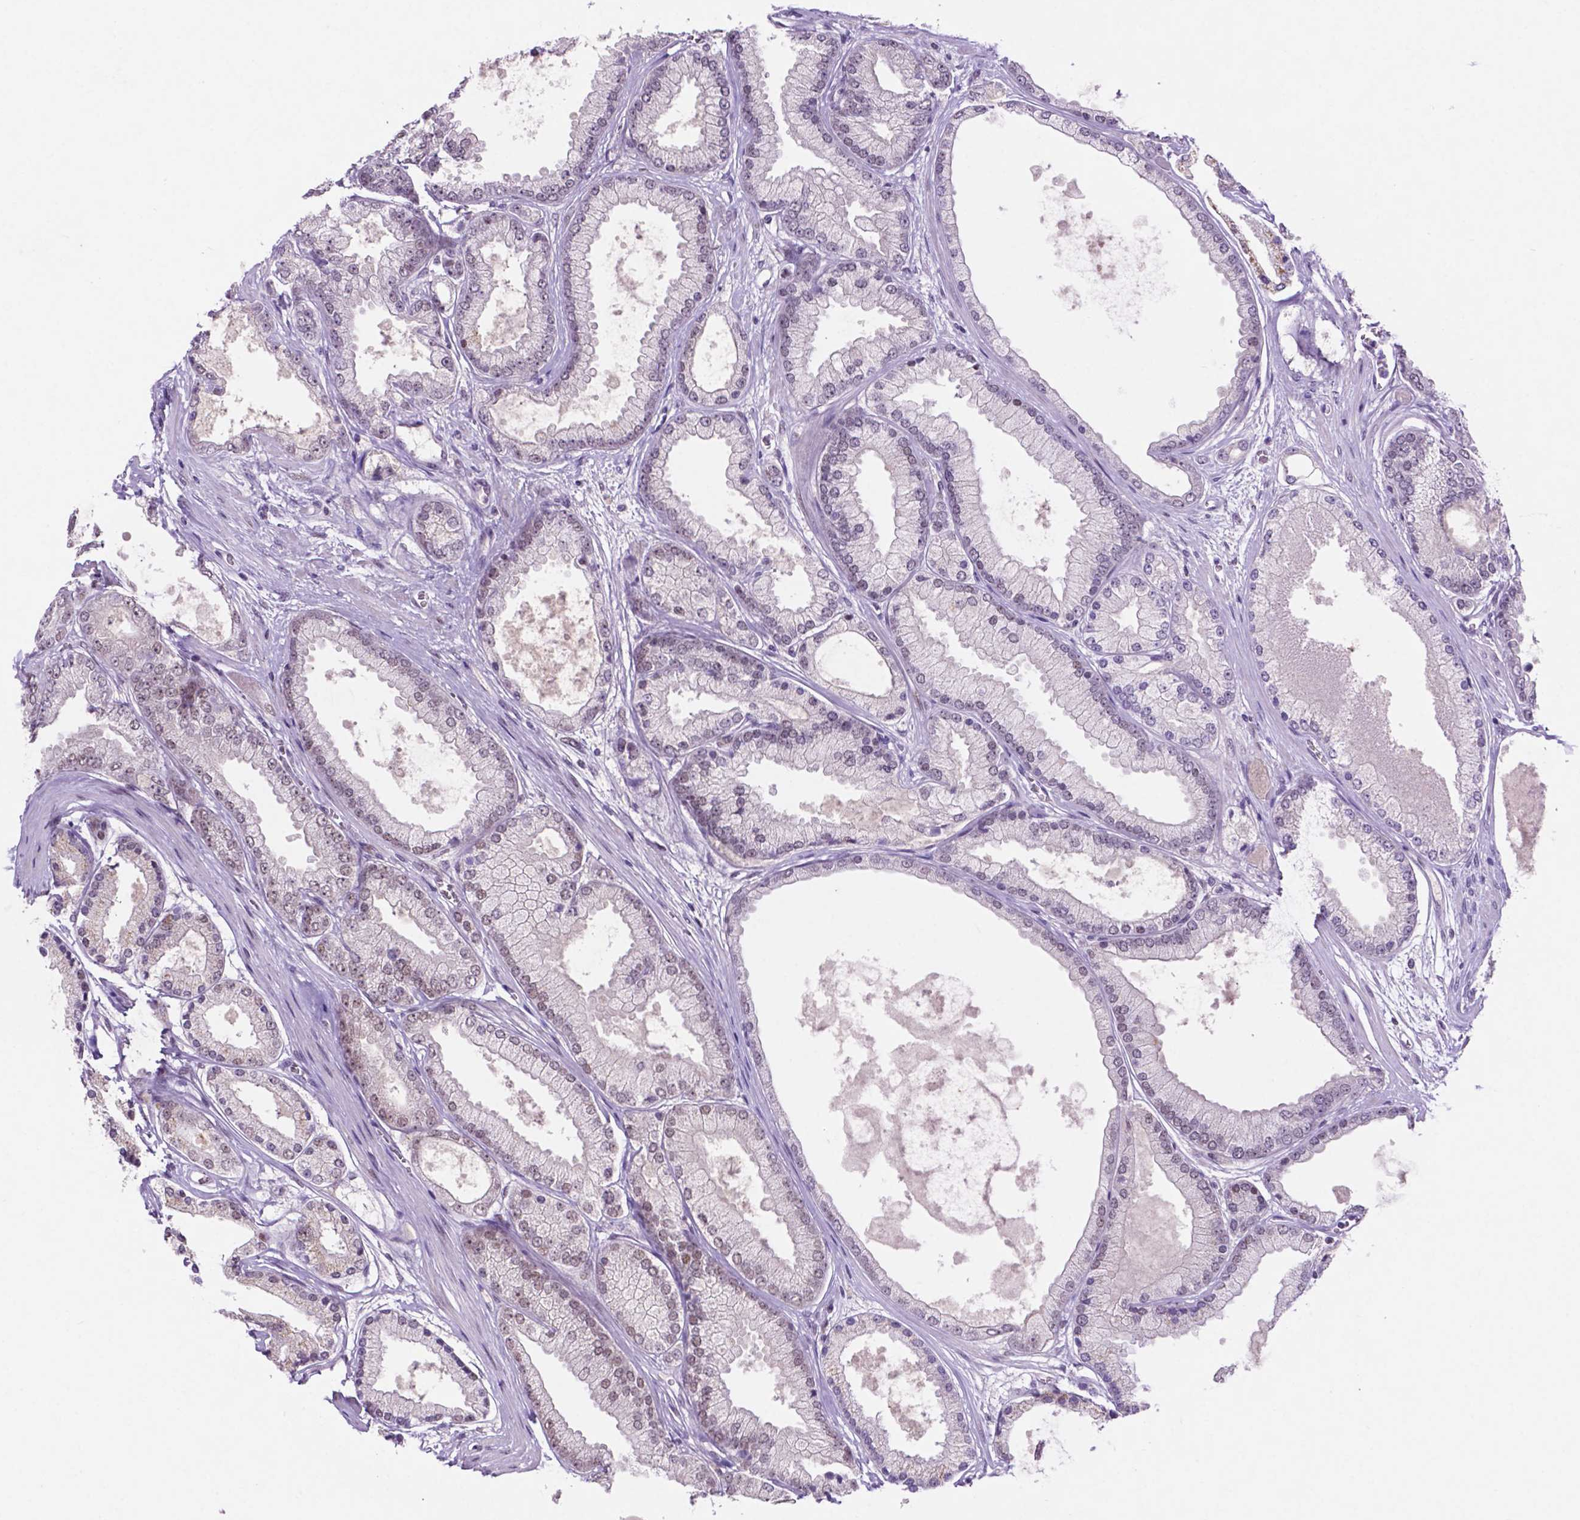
{"staining": {"intensity": "weak", "quantity": "<25%", "location": "nuclear"}, "tissue": "prostate cancer", "cell_type": "Tumor cells", "image_type": "cancer", "snomed": [{"axis": "morphology", "description": "Adenocarcinoma, High grade"}, {"axis": "topography", "description": "Prostate"}], "caption": "Immunohistochemistry photomicrograph of human prostate cancer (adenocarcinoma (high-grade)) stained for a protein (brown), which reveals no staining in tumor cells. The staining is performed using DAB (3,3'-diaminobenzidine) brown chromogen with nuclei counter-stained in using hematoxylin.", "gene": "NCOR1", "patient": {"sex": "male", "age": 67}}